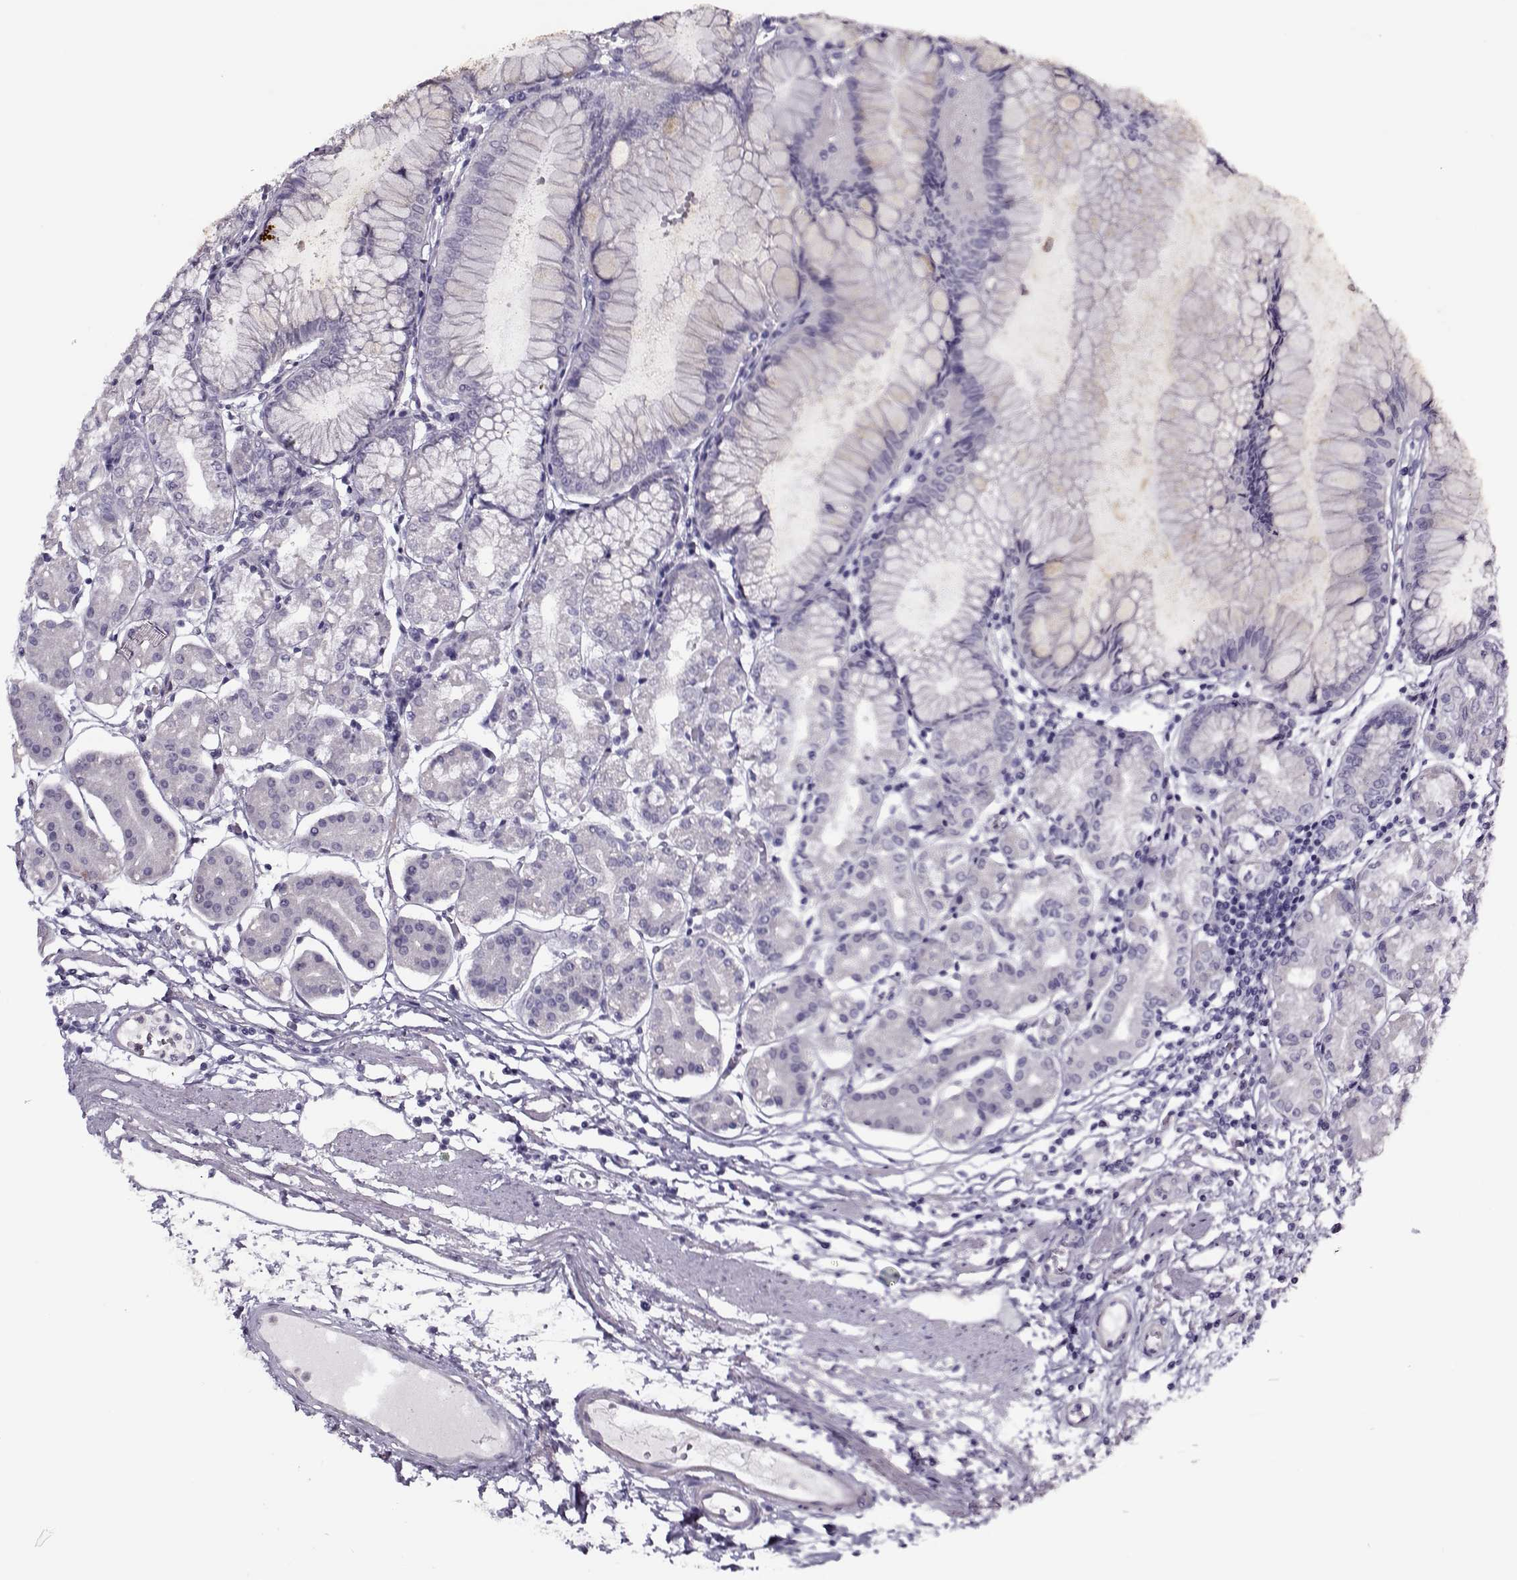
{"staining": {"intensity": "negative", "quantity": "none", "location": "none"}, "tissue": "stomach", "cell_type": "Glandular cells", "image_type": "normal", "snomed": [{"axis": "morphology", "description": "Normal tissue, NOS"}, {"axis": "topography", "description": "Skeletal muscle"}, {"axis": "topography", "description": "Stomach"}], "caption": "Glandular cells show no significant expression in normal stomach. (Brightfield microscopy of DAB IHC at high magnification).", "gene": "CIBAR1", "patient": {"sex": "female", "age": 57}}